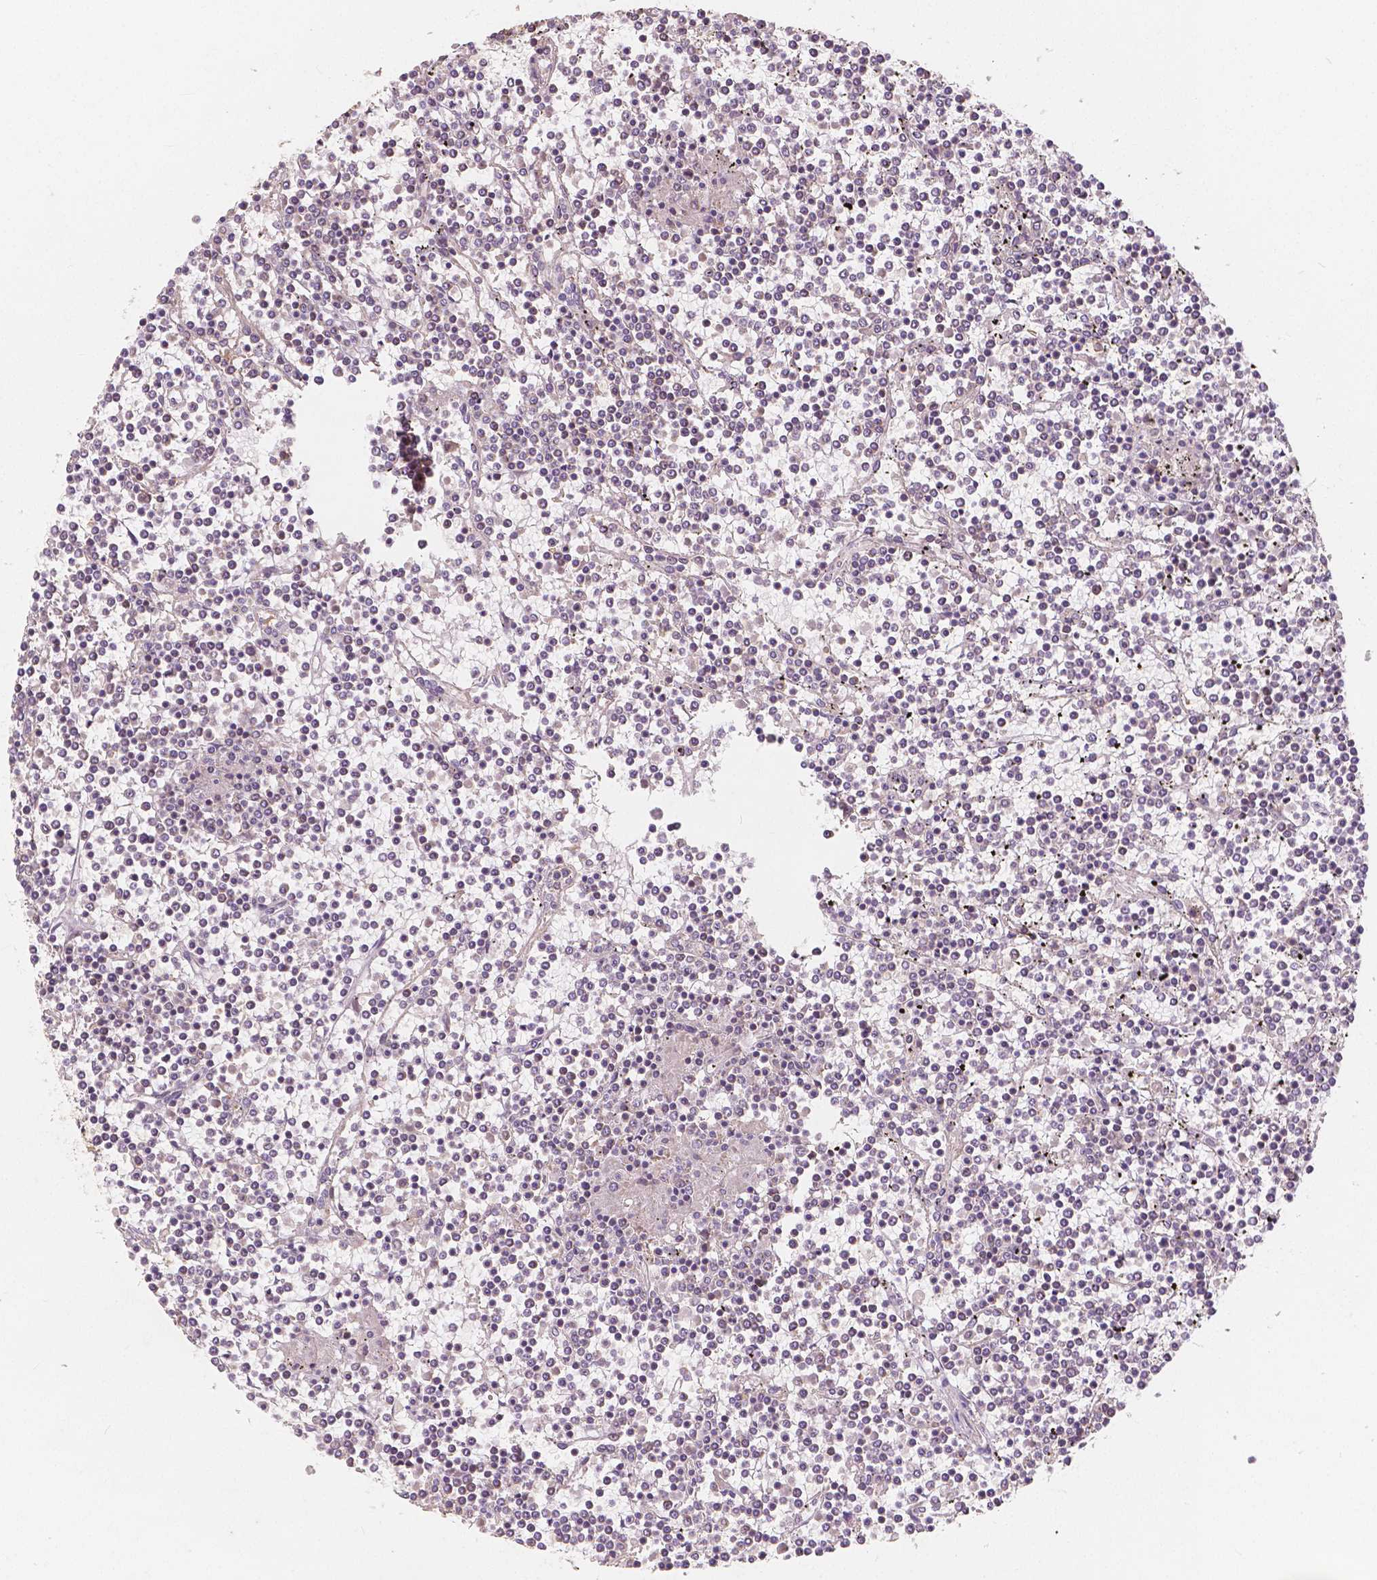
{"staining": {"intensity": "negative", "quantity": "none", "location": "none"}, "tissue": "lymphoma", "cell_type": "Tumor cells", "image_type": "cancer", "snomed": [{"axis": "morphology", "description": "Malignant lymphoma, non-Hodgkin's type, Low grade"}, {"axis": "topography", "description": "Spleen"}], "caption": "A high-resolution histopathology image shows immunohistochemistry staining of lymphoma, which reveals no significant expression in tumor cells.", "gene": "PEX26", "patient": {"sex": "female", "age": 19}}